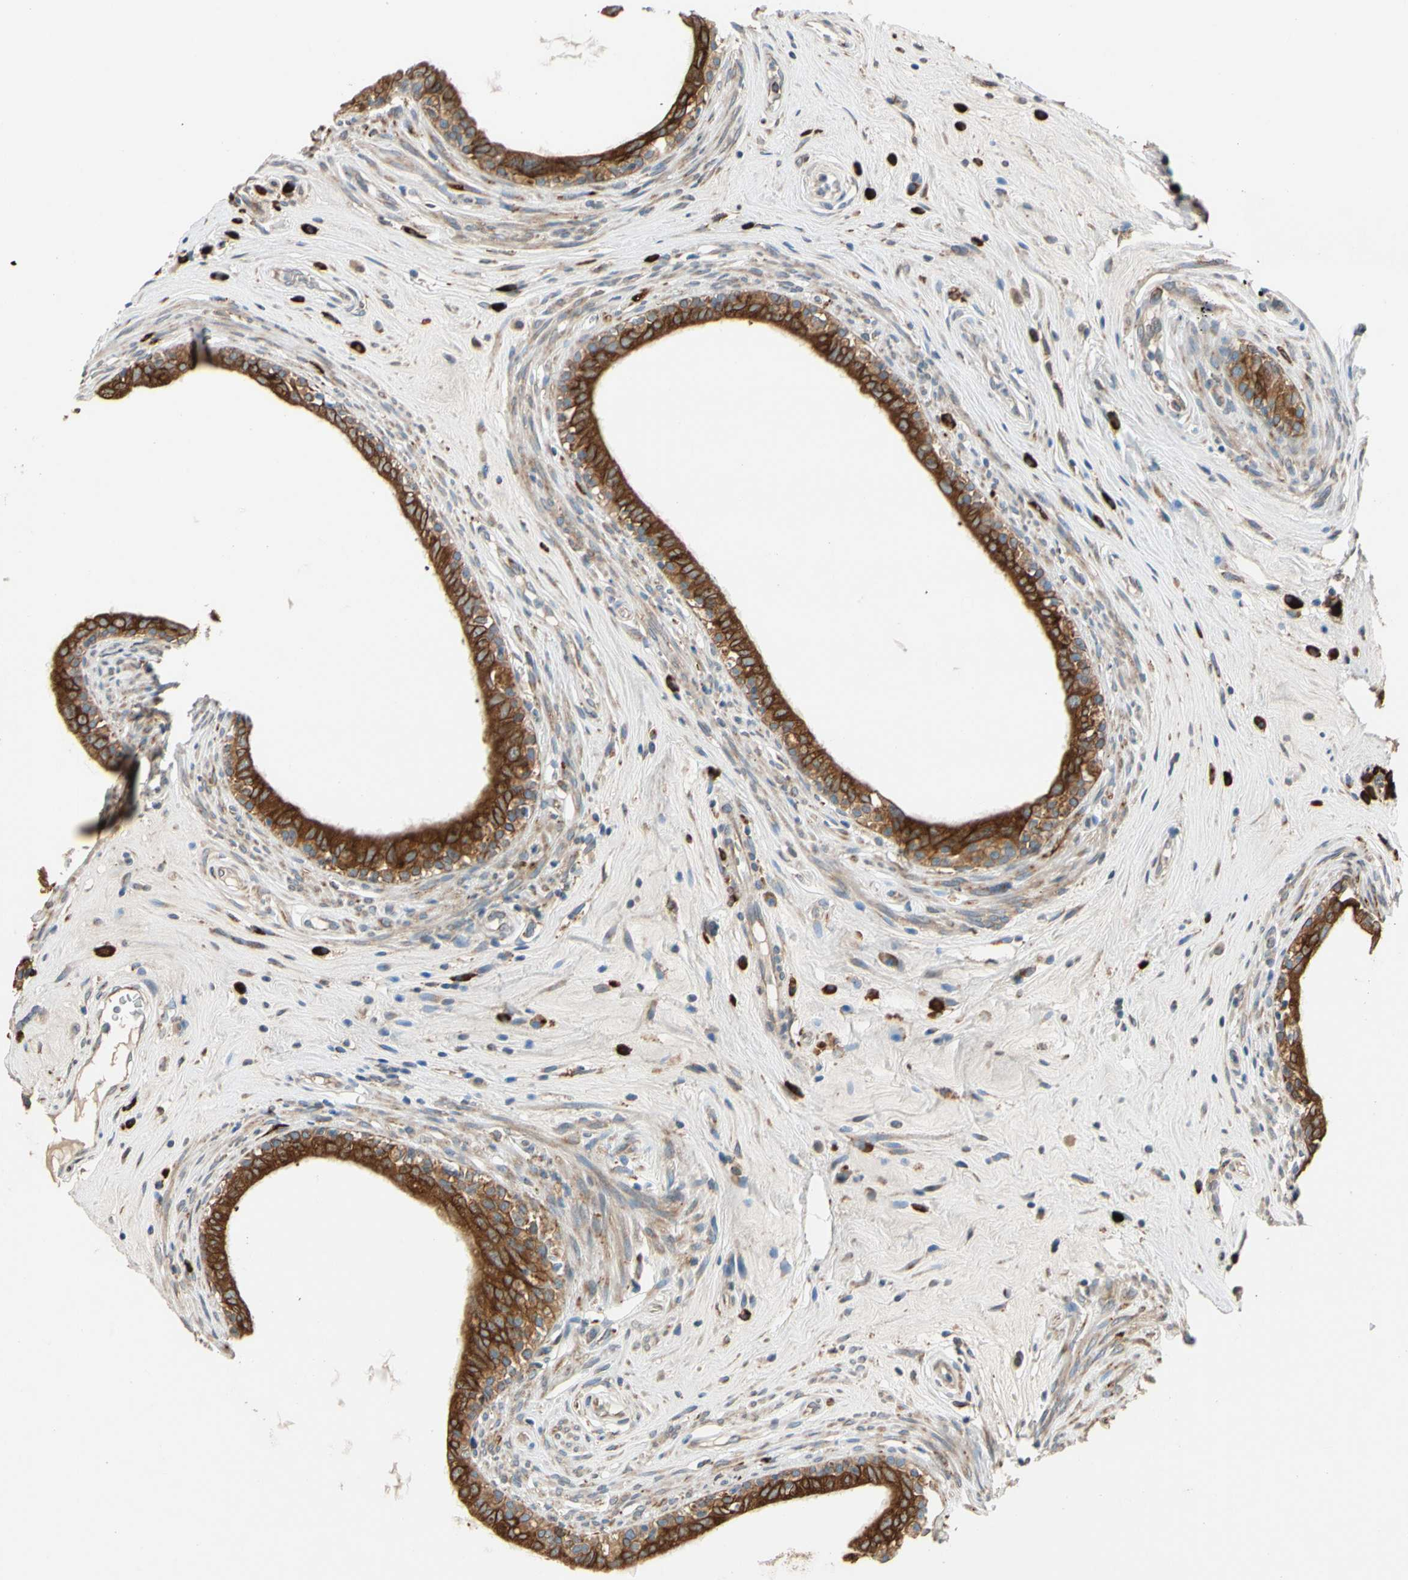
{"staining": {"intensity": "strong", "quantity": ">75%", "location": "cytoplasmic/membranous"}, "tissue": "epididymis", "cell_type": "Glandular cells", "image_type": "normal", "snomed": [{"axis": "morphology", "description": "Normal tissue, NOS"}, {"axis": "morphology", "description": "Inflammation, NOS"}, {"axis": "topography", "description": "Epididymis"}], "caption": "Immunohistochemistry (IHC) staining of normal epididymis, which demonstrates high levels of strong cytoplasmic/membranous expression in about >75% of glandular cells indicating strong cytoplasmic/membranous protein expression. The staining was performed using DAB (3,3'-diaminobenzidine) (brown) for protein detection and nuclei were counterstained in hematoxylin (blue).", "gene": "RPN2", "patient": {"sex": "male", "age": 84}}